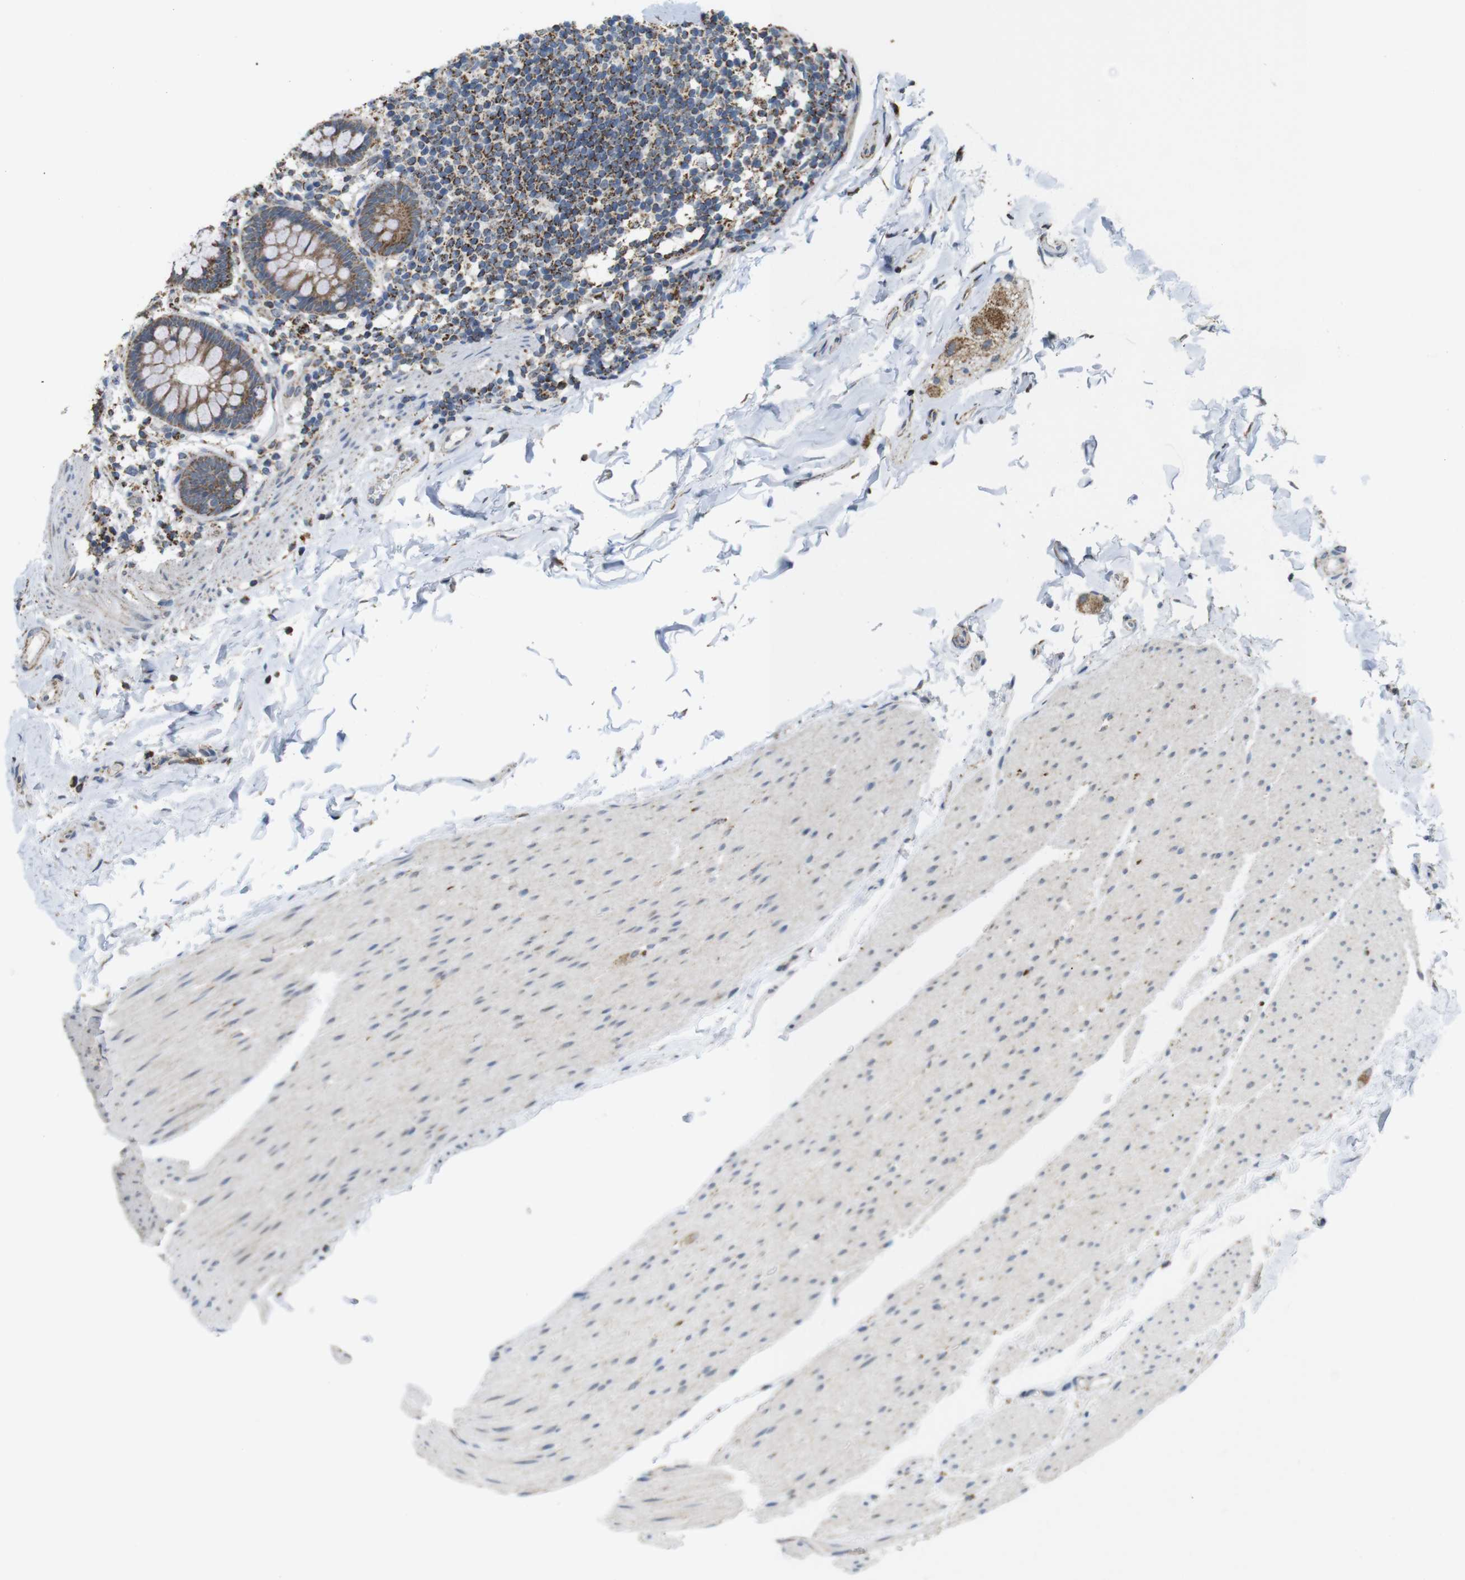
{"staining": {"intensity": "weak", "quantity": "25%-75%", "location": "cytoplasmic/membranous"}, "tissue": "colon", "cell_type": "Endothelial cells", "image_type": "normal", "snomed": [{"axis": "morphology", "description": "Normal tissue, NOS"}, {"axis": "topography", "description": "Colon"}], "caption": "Immunohistochemical staining of unremarkable colon shows low levels of weak cytoplasmic/membranous positivity in approximately 25%-75% of endothelial cells. Immunohistochemistry stains the protein of interest in brown and the nuclei are stained blue.", "gene": "CALHM2", "patient": {"sex": "female", "age": 80}}